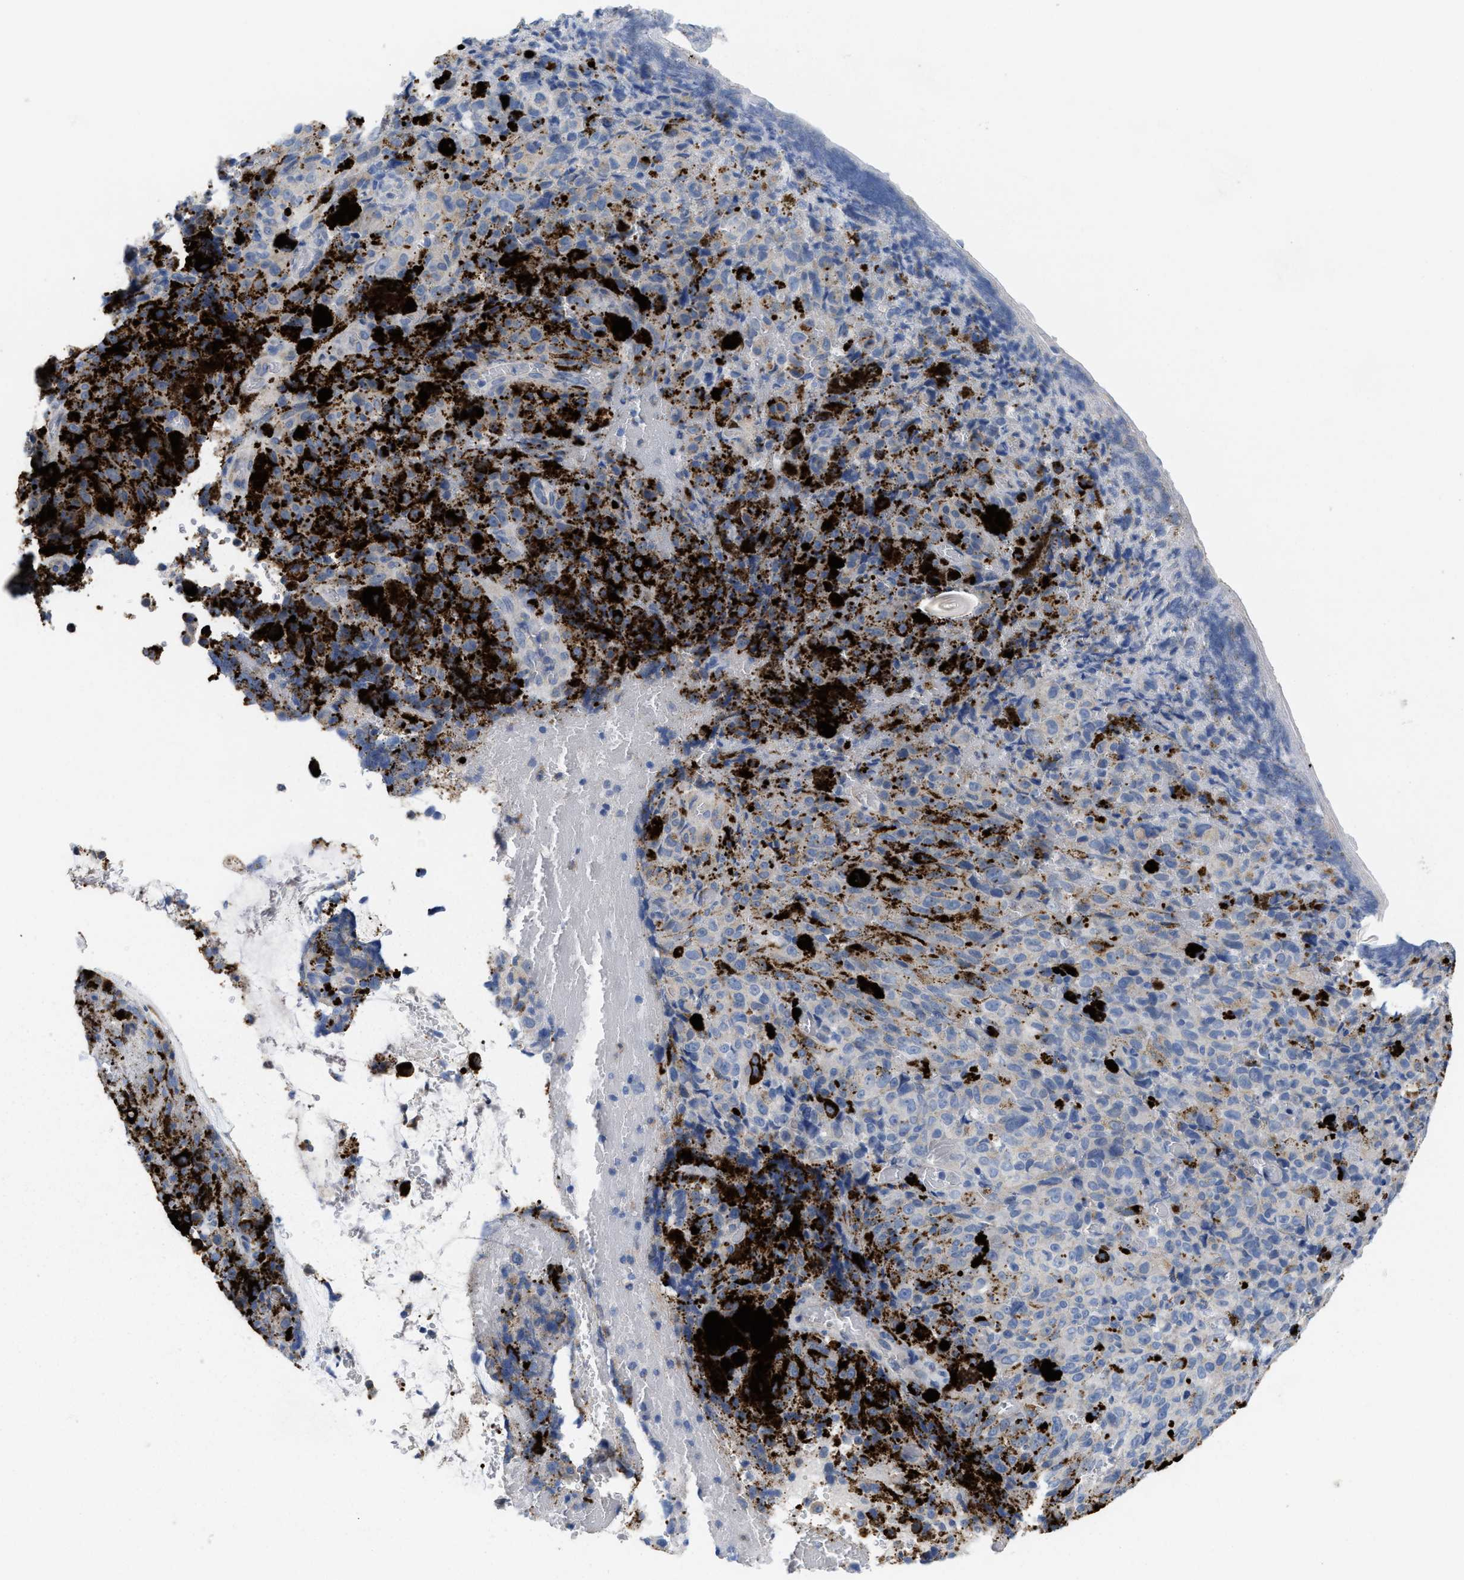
{"staining": {"intensity": "negative", "quantity": "none", "location": "none"}, "tissue": "melanoma", "cell_type": "Tumor cells", "image_type": "cancer", "snomed": [{"axis": "morphology", "description": "Malignant melanoma, NOS"}, {"axis": "topography", "description": "Rectum"}], "caption": "This is an IHC image of malignant melanoma. There is no staining in tumor cells.", "gene": "CPA2", "patient": {"sex": "female", "age": 81}}